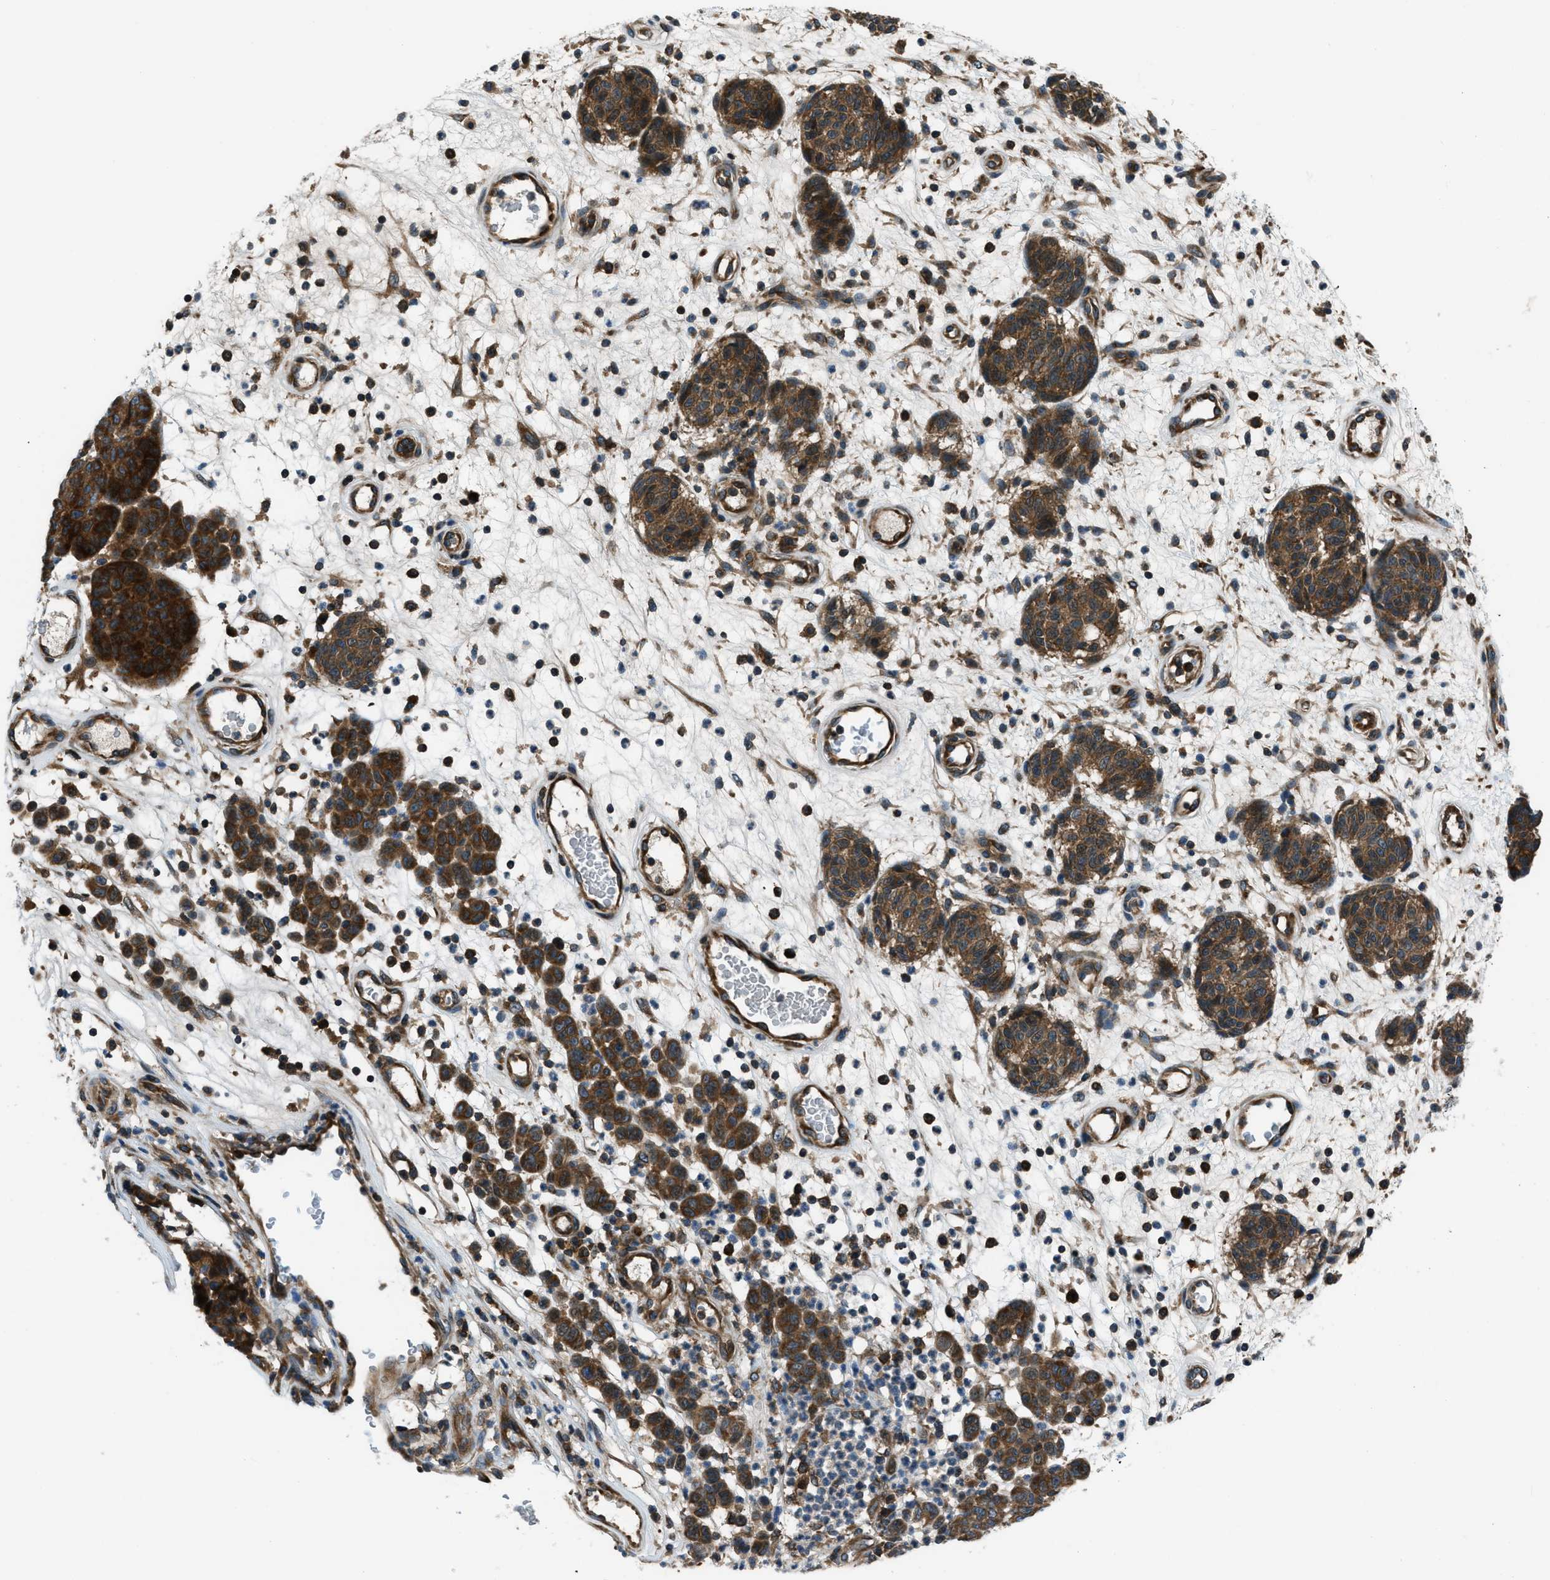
{"staining": {"intensity": "strong", "quantity": ">75%", "location": "cytoplasmic/membranous"}, "tissue": "melanoma", "cell_type": "Tumor cells", "image_type": "cancer", "snomed": [{"axis": "morphology", "description": "Malignant melanoma, NOS"}, {"axis": "topography", "description": "Skin"}], "caption": "This micrograph exhibits malignant melanoma stained with immunohistochemistry to label a protein in brown. The cytoplasmic/membranous of tumor cells show strong positivity for the protein. Nuclei are counter-stained blue.", "gene": "ARFGAP2", "patient": {"sex": "male", "age": 59}}